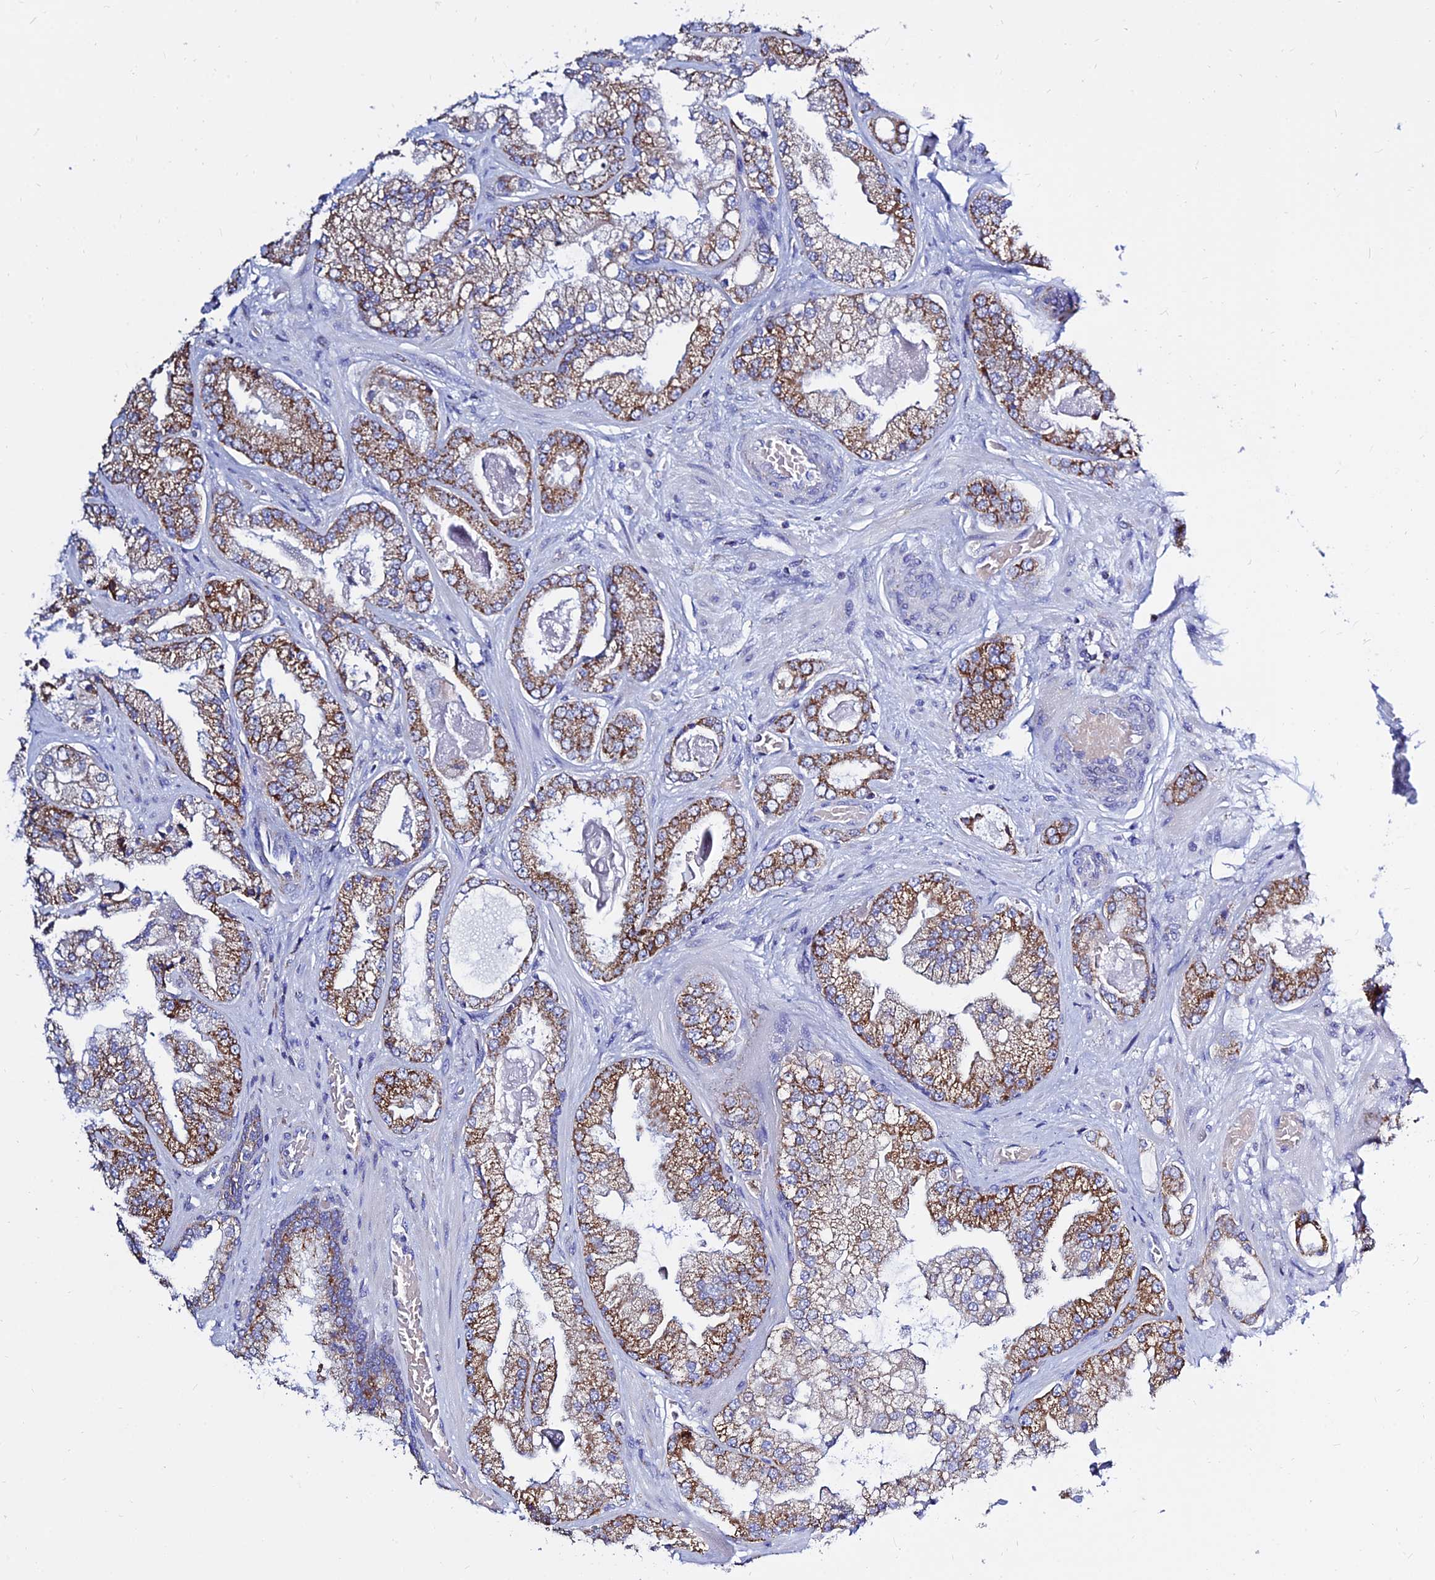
{"staining": {"intensity": "moderate", "quantity": ">75%", "location": "cytoplasmic/membranous"}, "tissue": "prostate cancer", "cell_type": "Tumor cells", "image_type": "cancer", "snomed": [{"axis": "morphology", "description": "Adenocarcinoma, Low grade"}, {"axis": "topography", "description": "Prostate"}], "caption": "A high-resolution histopathology image shows immunohistochemistry staining of prostate low-grade adenocarcinoma, which exhibits moderate cytoplasmic/membranous positivity in approximately >75% of tumor cells. (DAB (3,3'-diaminobenzidine) IHC, brown staining for protein, blue staining for nuclei).", "gene": "MGST1", "patient": {"sex": "male", "age": 57}}